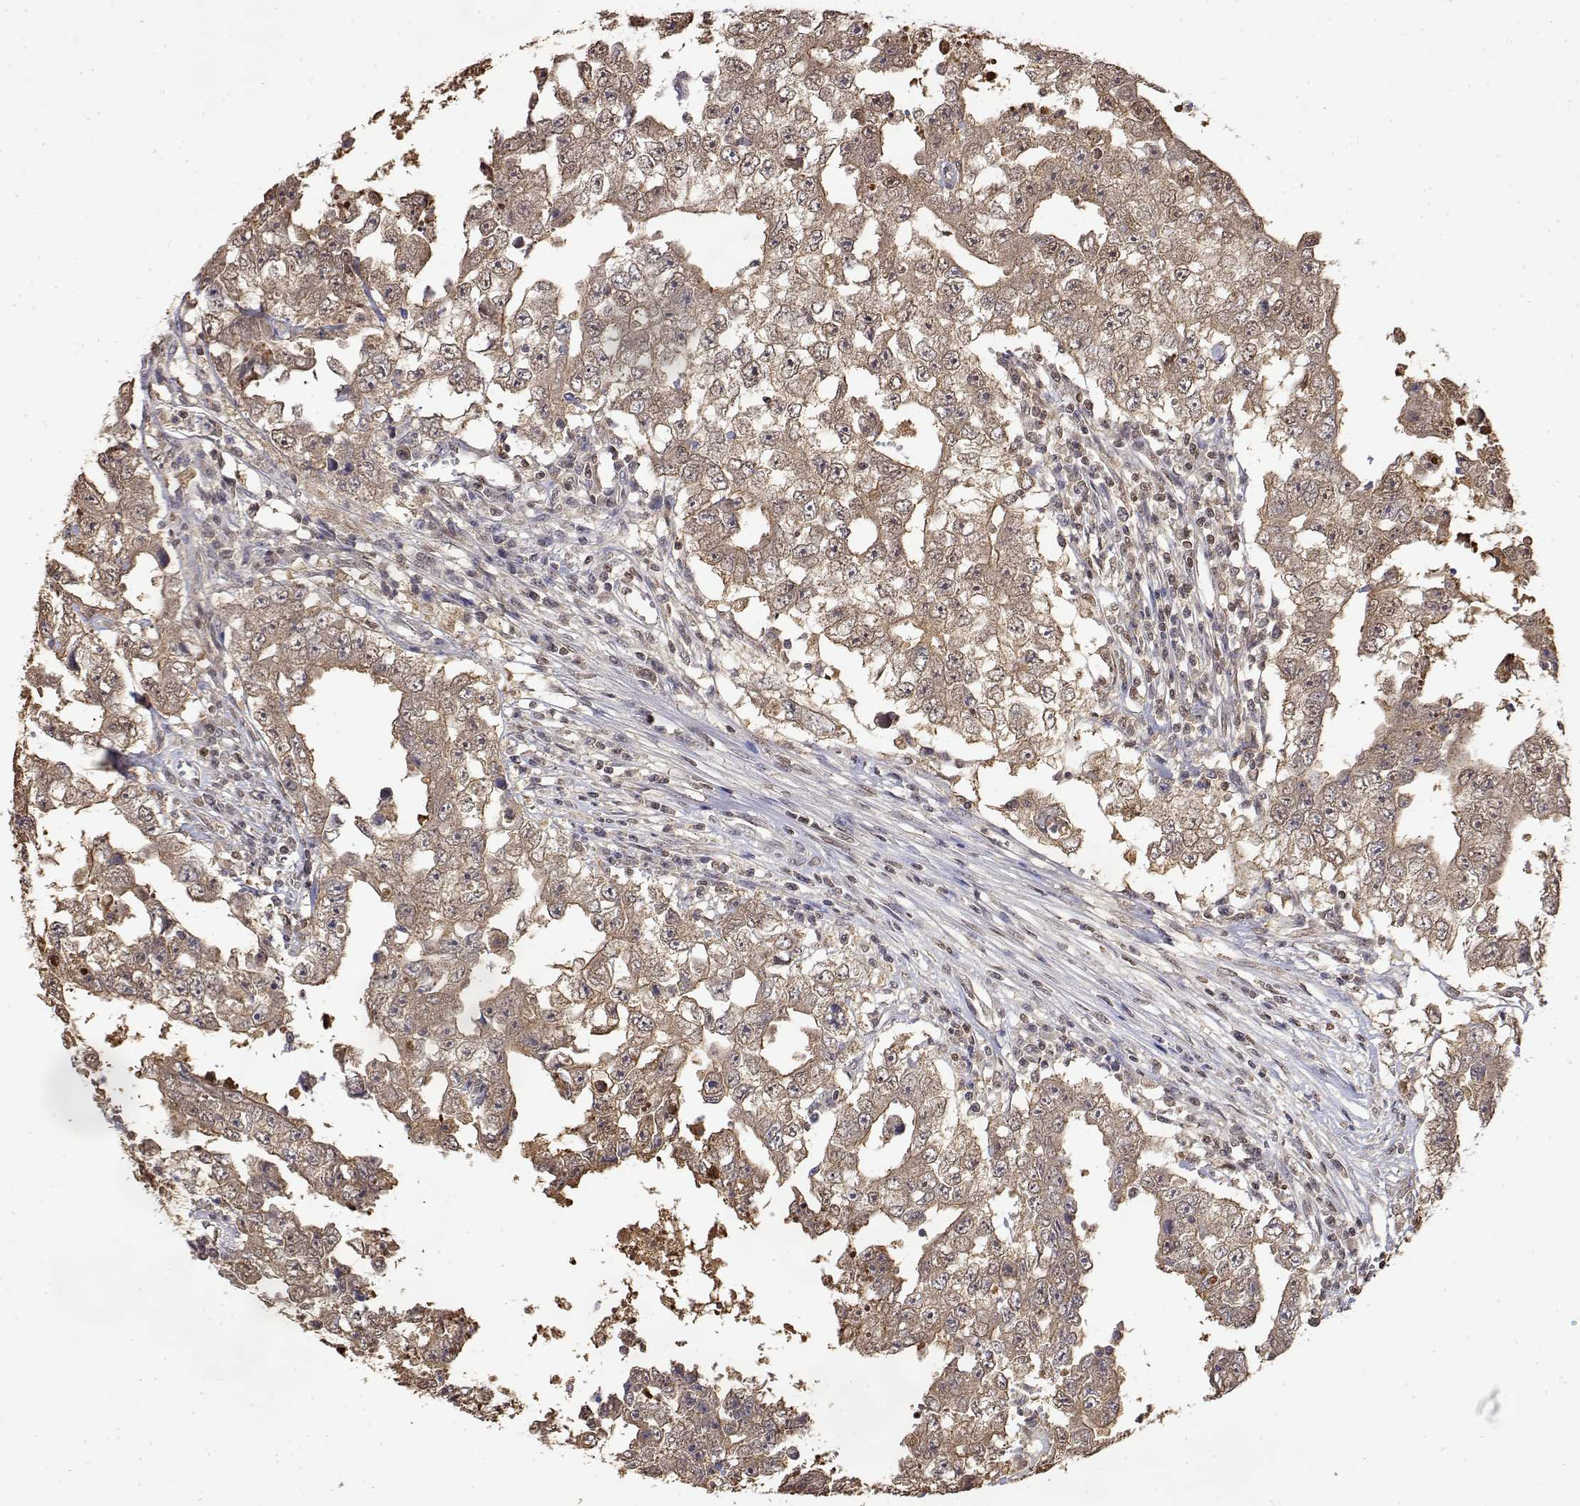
{"staining": {"intensity": "weak", "quantity": ">75%", "location": "cytoplasmic/membranous"}, "tissue": "testis cancer", "cell_type": "Tumor cells", "image_type": "cancer", "snomed": [{"axis": "morphology", "description": "Carcinoma, Embryonal, NOS"}, {"axis": "topography", "description": "Testis"}], "caption": "Immunohistochemical staining of testis cancer (embryonal carcinoma) exhibits low levels of weak cytoplasmic/membranous staining in about >75% of tumor cells.", "gene": "TPI1", "patient": {"sex": "male", "age": 36}}